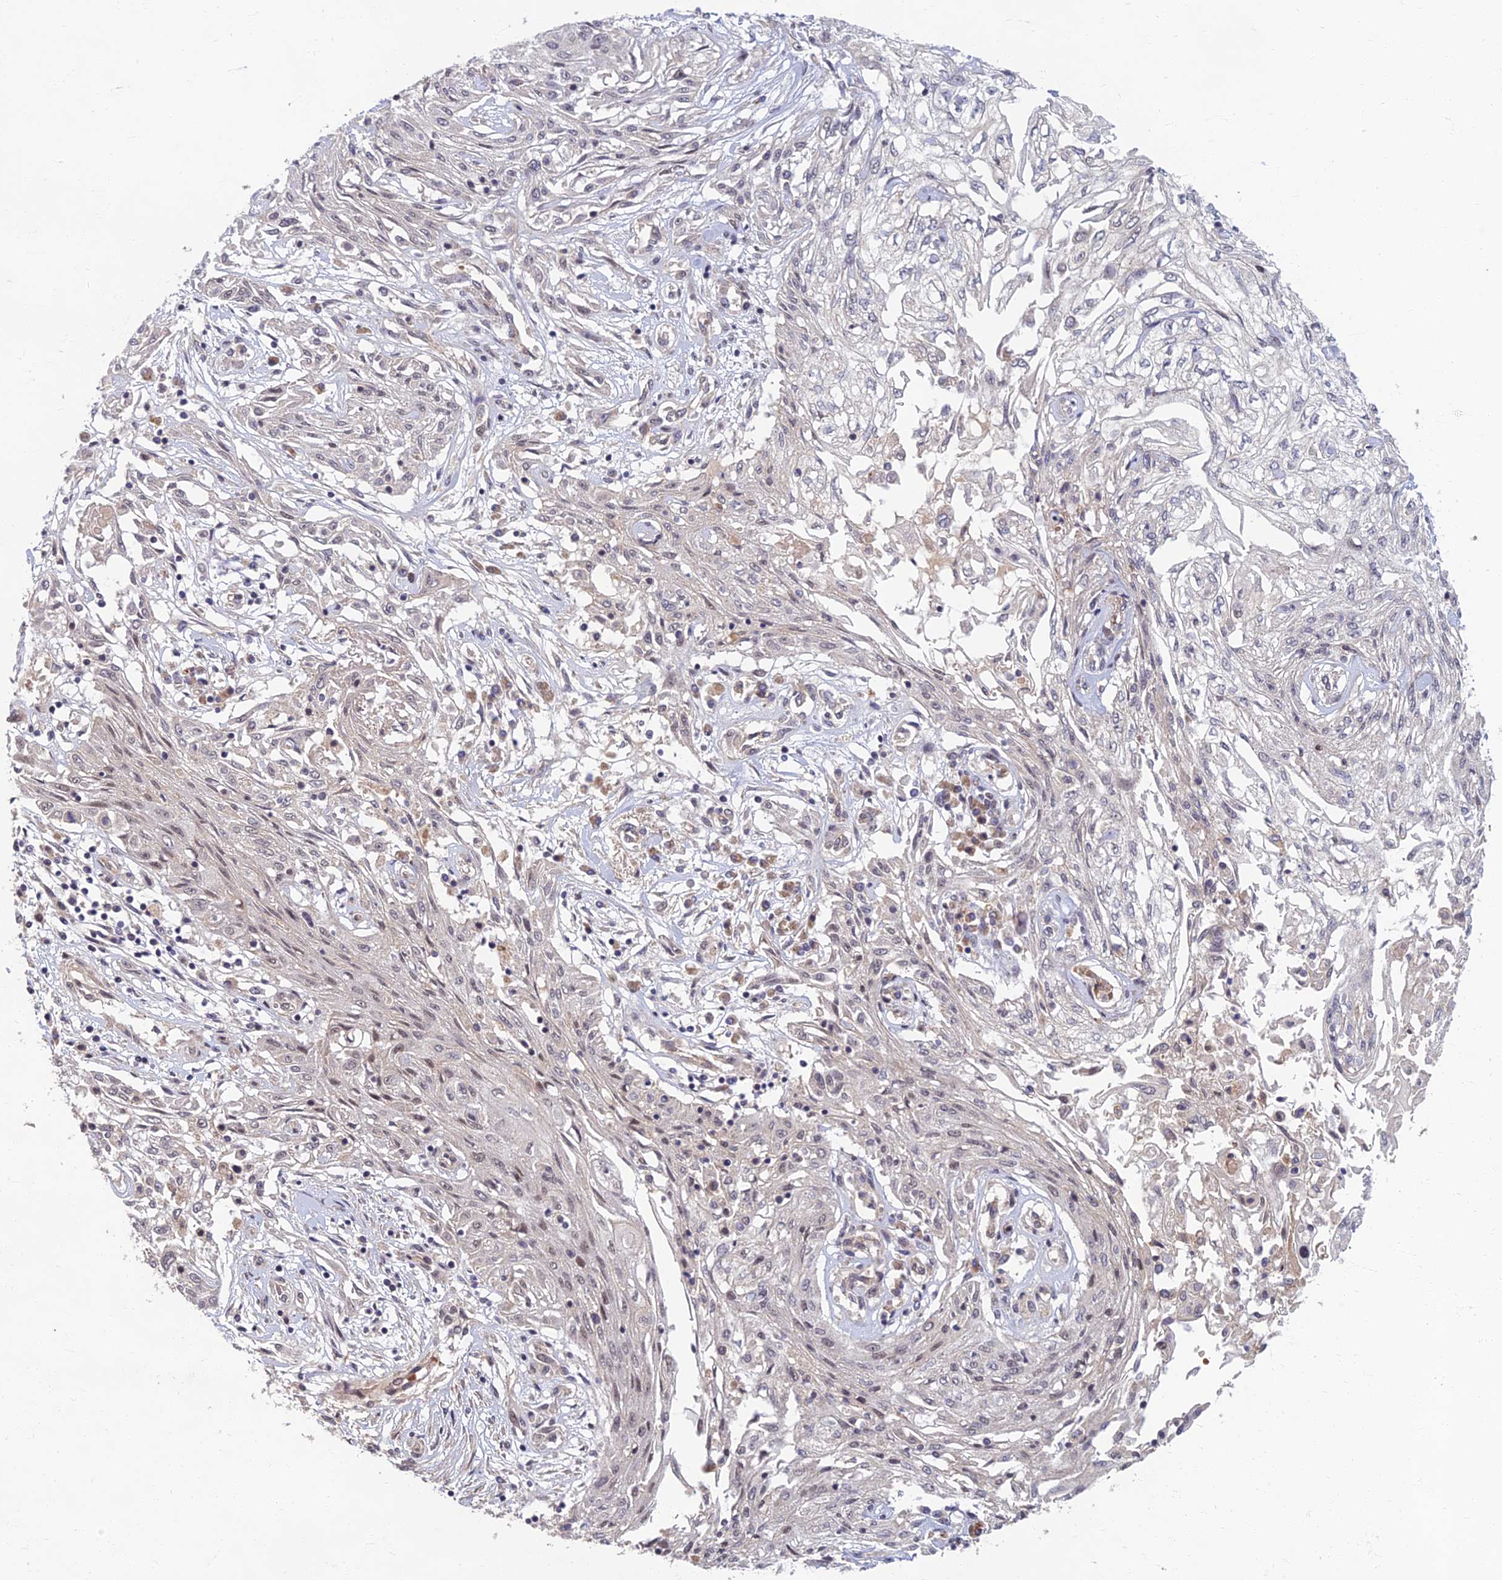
{"staining": {"intensity": "negative", "quantity": "none", "location": "none"}, "tissue": "skin cancer", "cell_type": "Tumor cells", "image_type": "cancer", "snomed": [{"axis": "morphology", "description": "Squamous cell carcinoma, NOS"}, {"axis": "morphology", "description": "Squamous cell carcinoma, metastatic, NOS"}, {"axis": "topography", "description": "Skin"}, {"axis": "topography", "description": "Lymph node"}], "caption": "DAB immunohistochemical staining of human squamous cell carcinoma (skin) displays no significant staining in tumor cells.", "gene": "EARS2", "patient": {"sex": "male", "age": 75}}